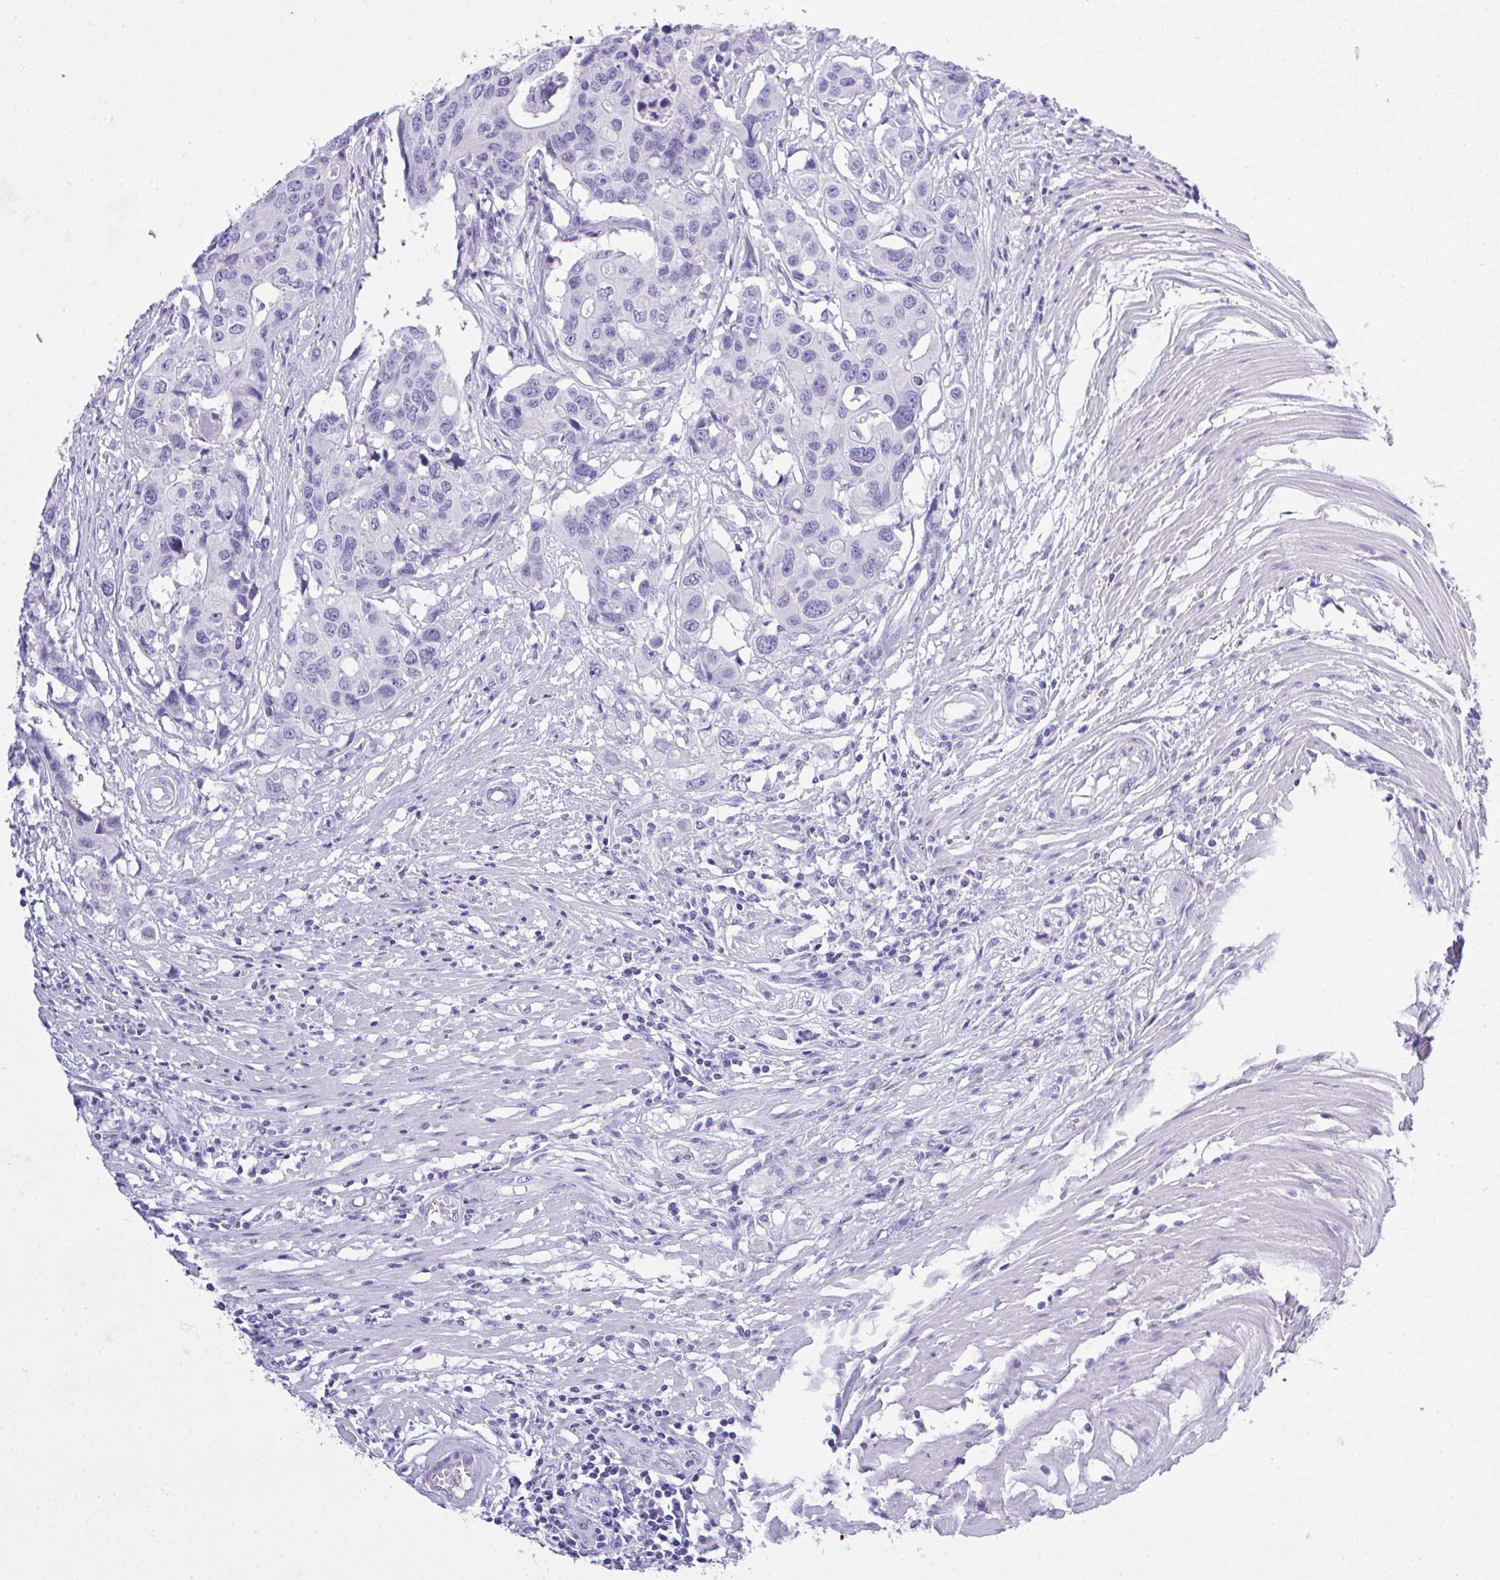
{"staining": {"intensity": "negative", "quantity": "none", "location": "none"}, "tissue": "colorectal cancer", "cell_type": "Tumor cells", "image_type": "cancer", "snomed": [{"axis": "morphology", "description": "Adenocarcinoma, NOS"}, {"axis": "topography", "description": "Colon"}], "caption": "Immunohistochemistry micrograph of adenocarcinoma (colorectal) stained for a protein (brown), which exhibits no positivity in tumor cells. (Stains: DAB IHC with hematoxylin counter stain, Microscopy: brightfield microscopy at high magnification).", "gene": "AKR1D1", "patient": {"sex": "male", "age": 77}}